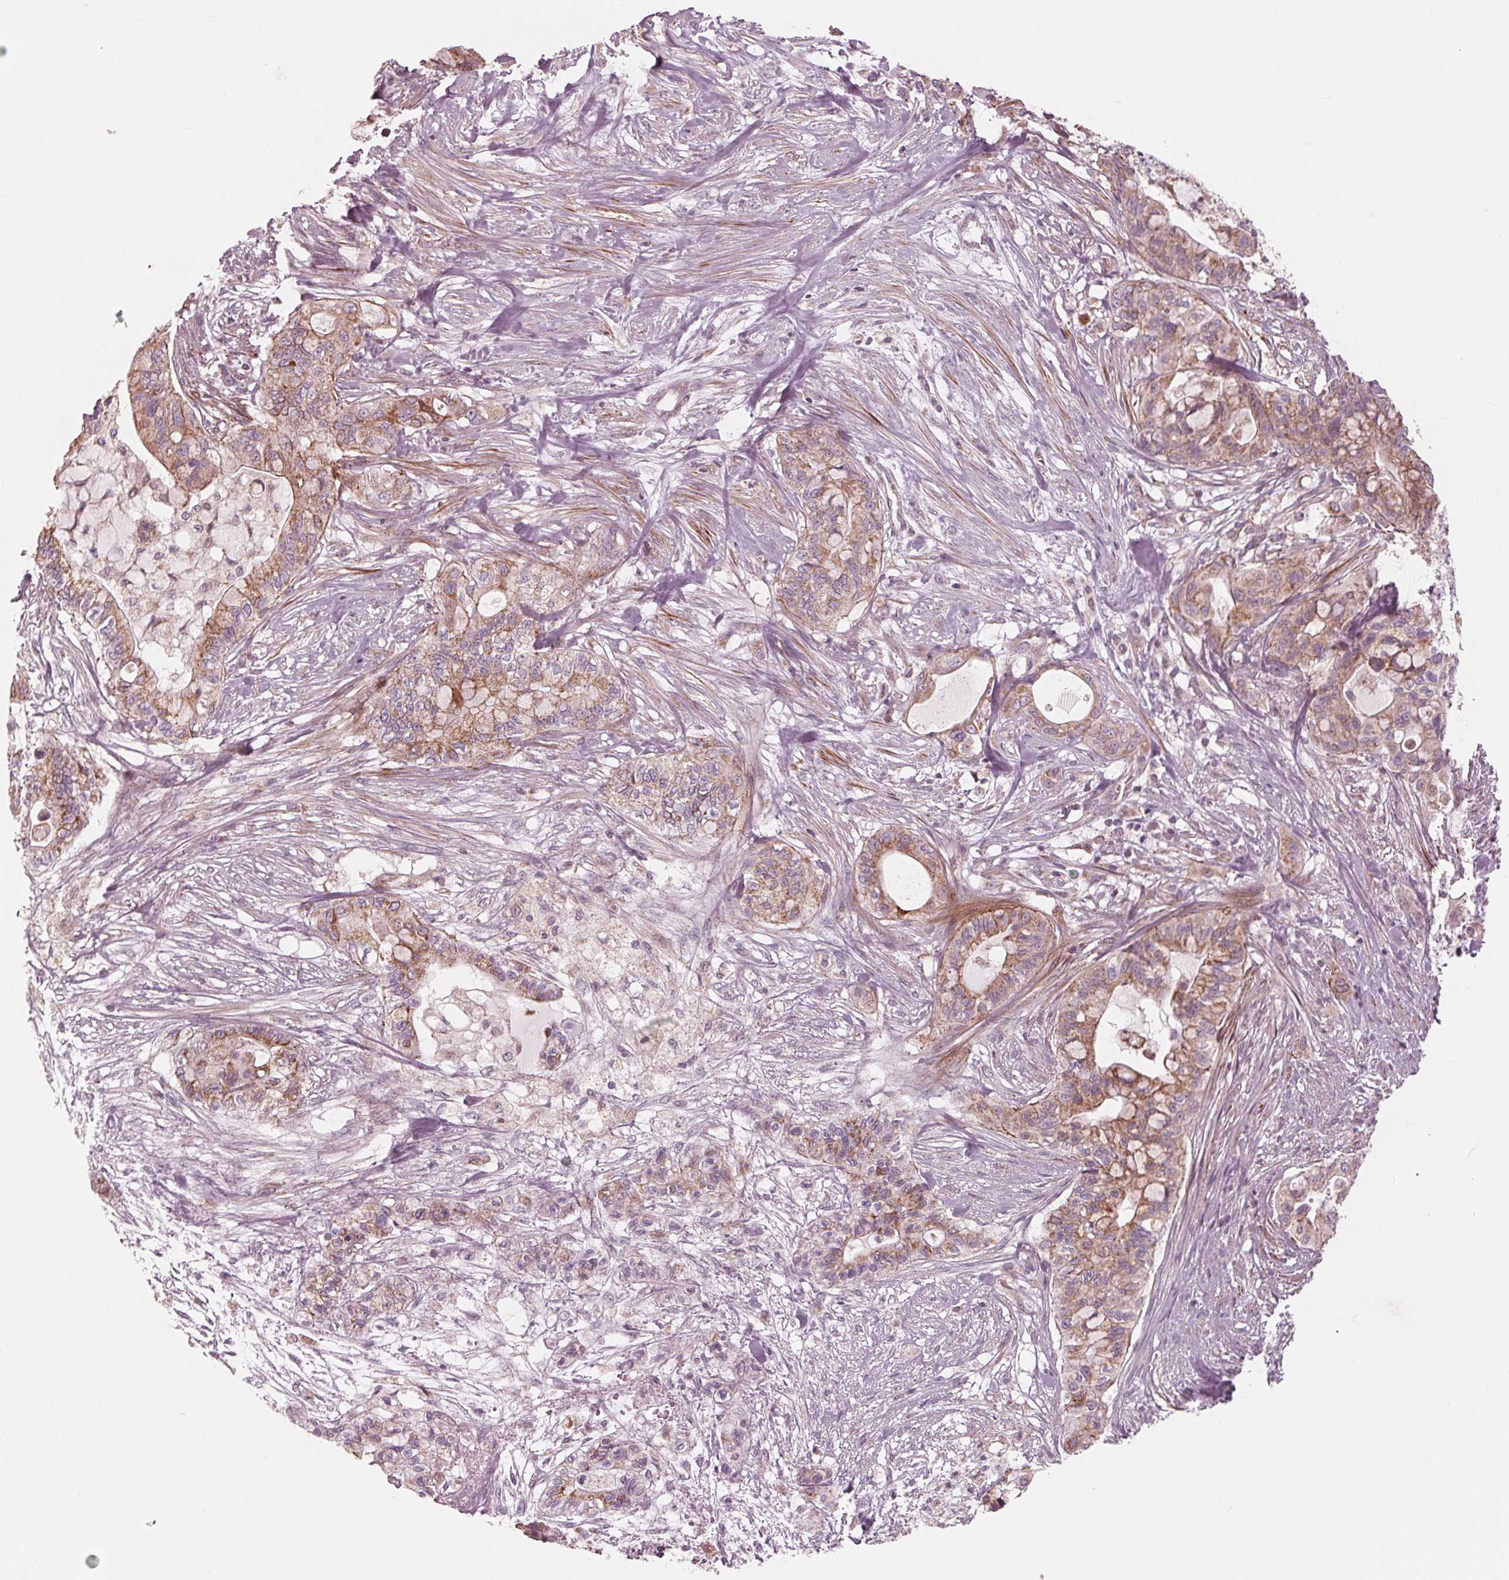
{"staining": {"intensity": "moderate", "quantity": "25%-75%", "location": "cytoplasmic/membranous"}, "tissue": "pancreatic cancer", "cell_type": "Tumor cells", "image_type": "cancer", "snomed": [{"axis": "morphology", "description": "Adenocarcinoma, NOS"}, {"axis": "topography", "description": "Pancreas"}], "caption": "Immunohistochemical staining of pancreatic cancer displays medium levels of moderate cytoplasmic/membranous protein staining in about 25%-75% of tumor cells. Nuclei are stained in blue.", "gene": "DCAF4L2", "patient": {"sex": "male", "age": 71}}